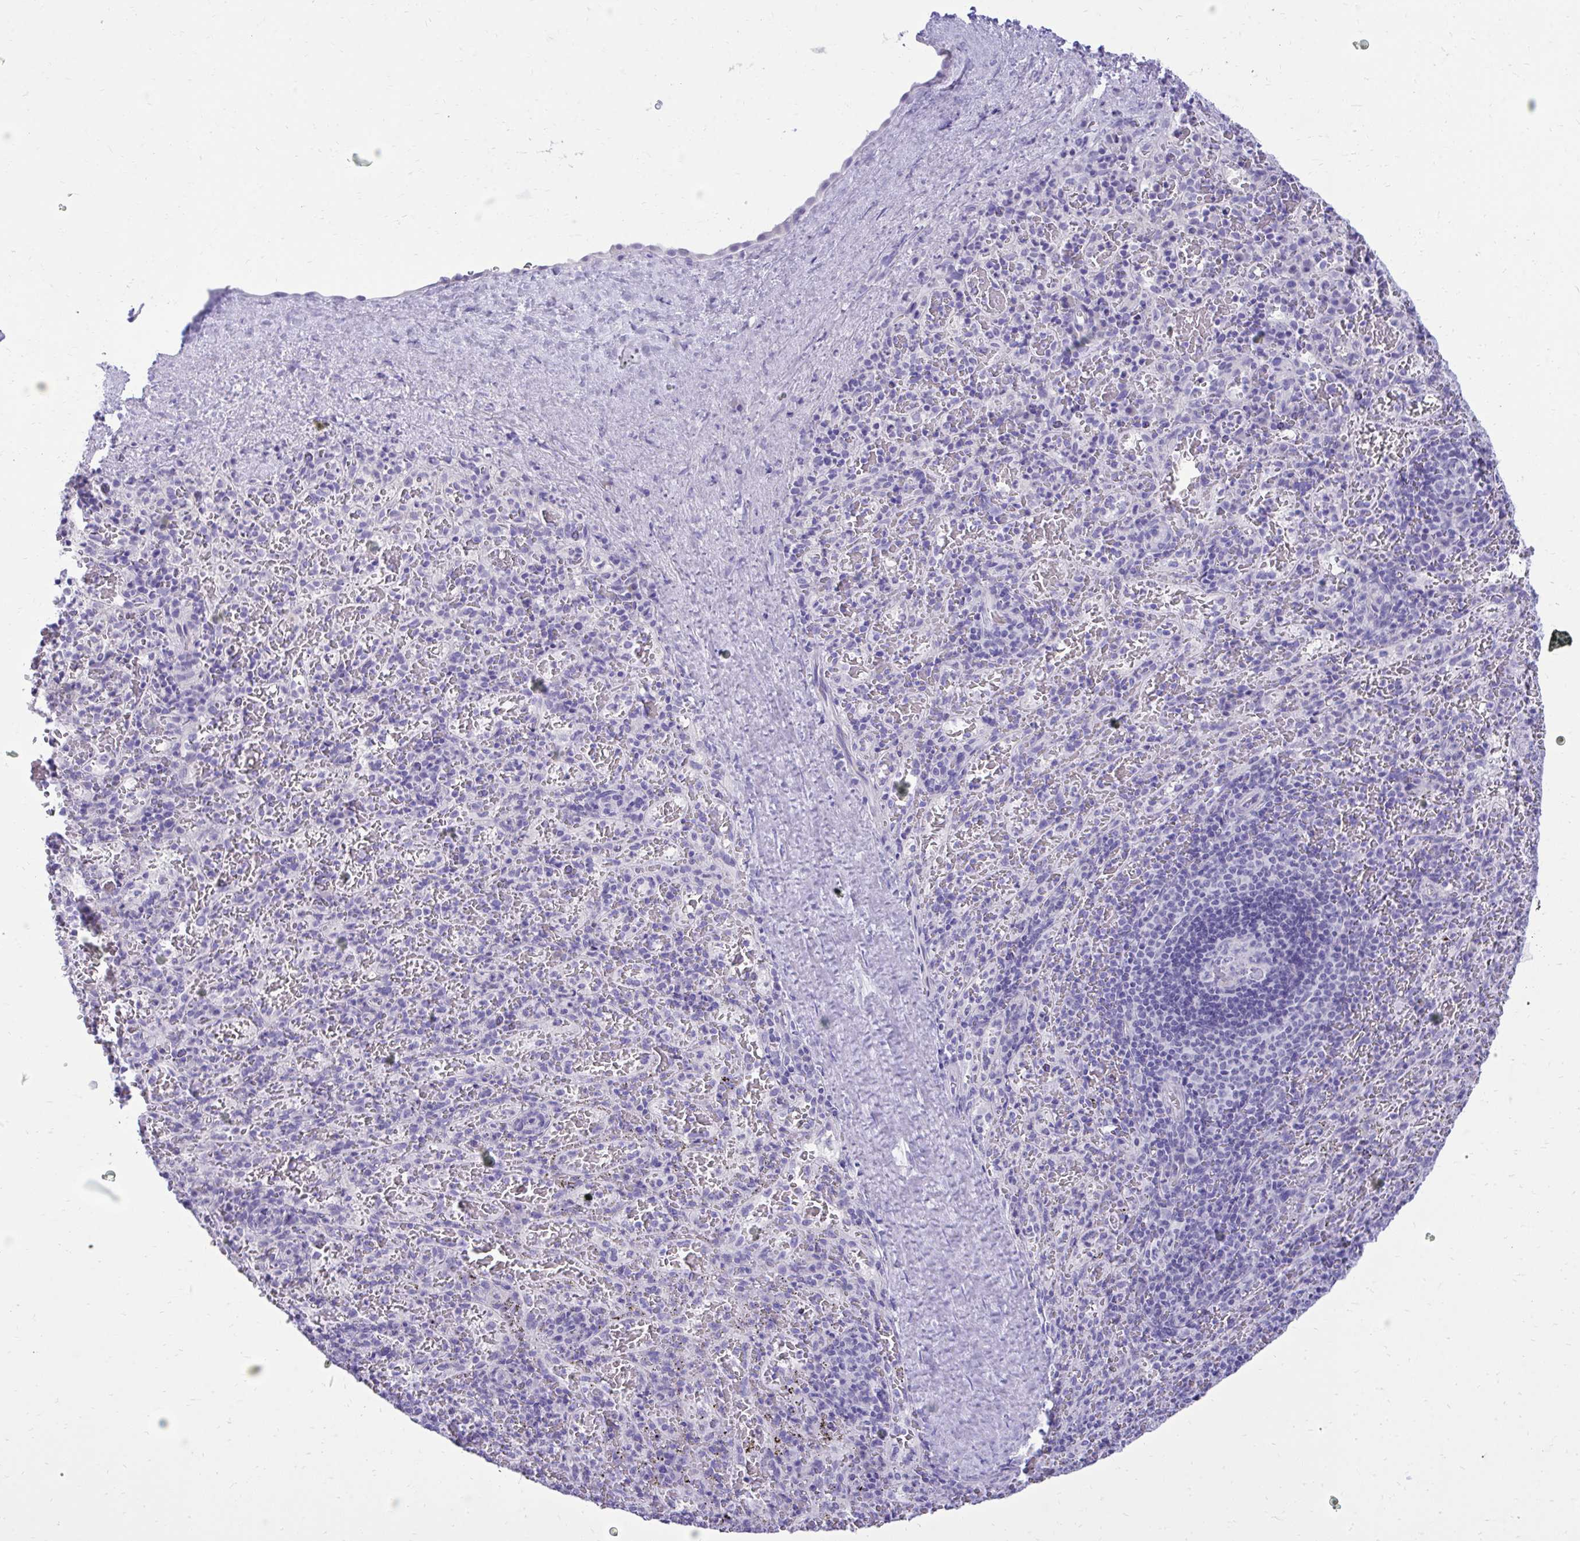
{"staining": {"intensity": "negative", "quantity": "none", "location": "none"}, "tissue": "spleen", "cell_type": "Cells in red pulp", "image_type": "normal", "snomed": [{"axis": "morphology", "description": "Normal tissue, NOS"}, {"axis": "topography", "description": "Spleen"}], "caption": "Cells in red pulp are negative for brown protein staining in benign spleen. (IHC, brightfield microscopy, high magnification).", "gene": "TMCO5A", "patient": {"sex": "male", "age": 57}}